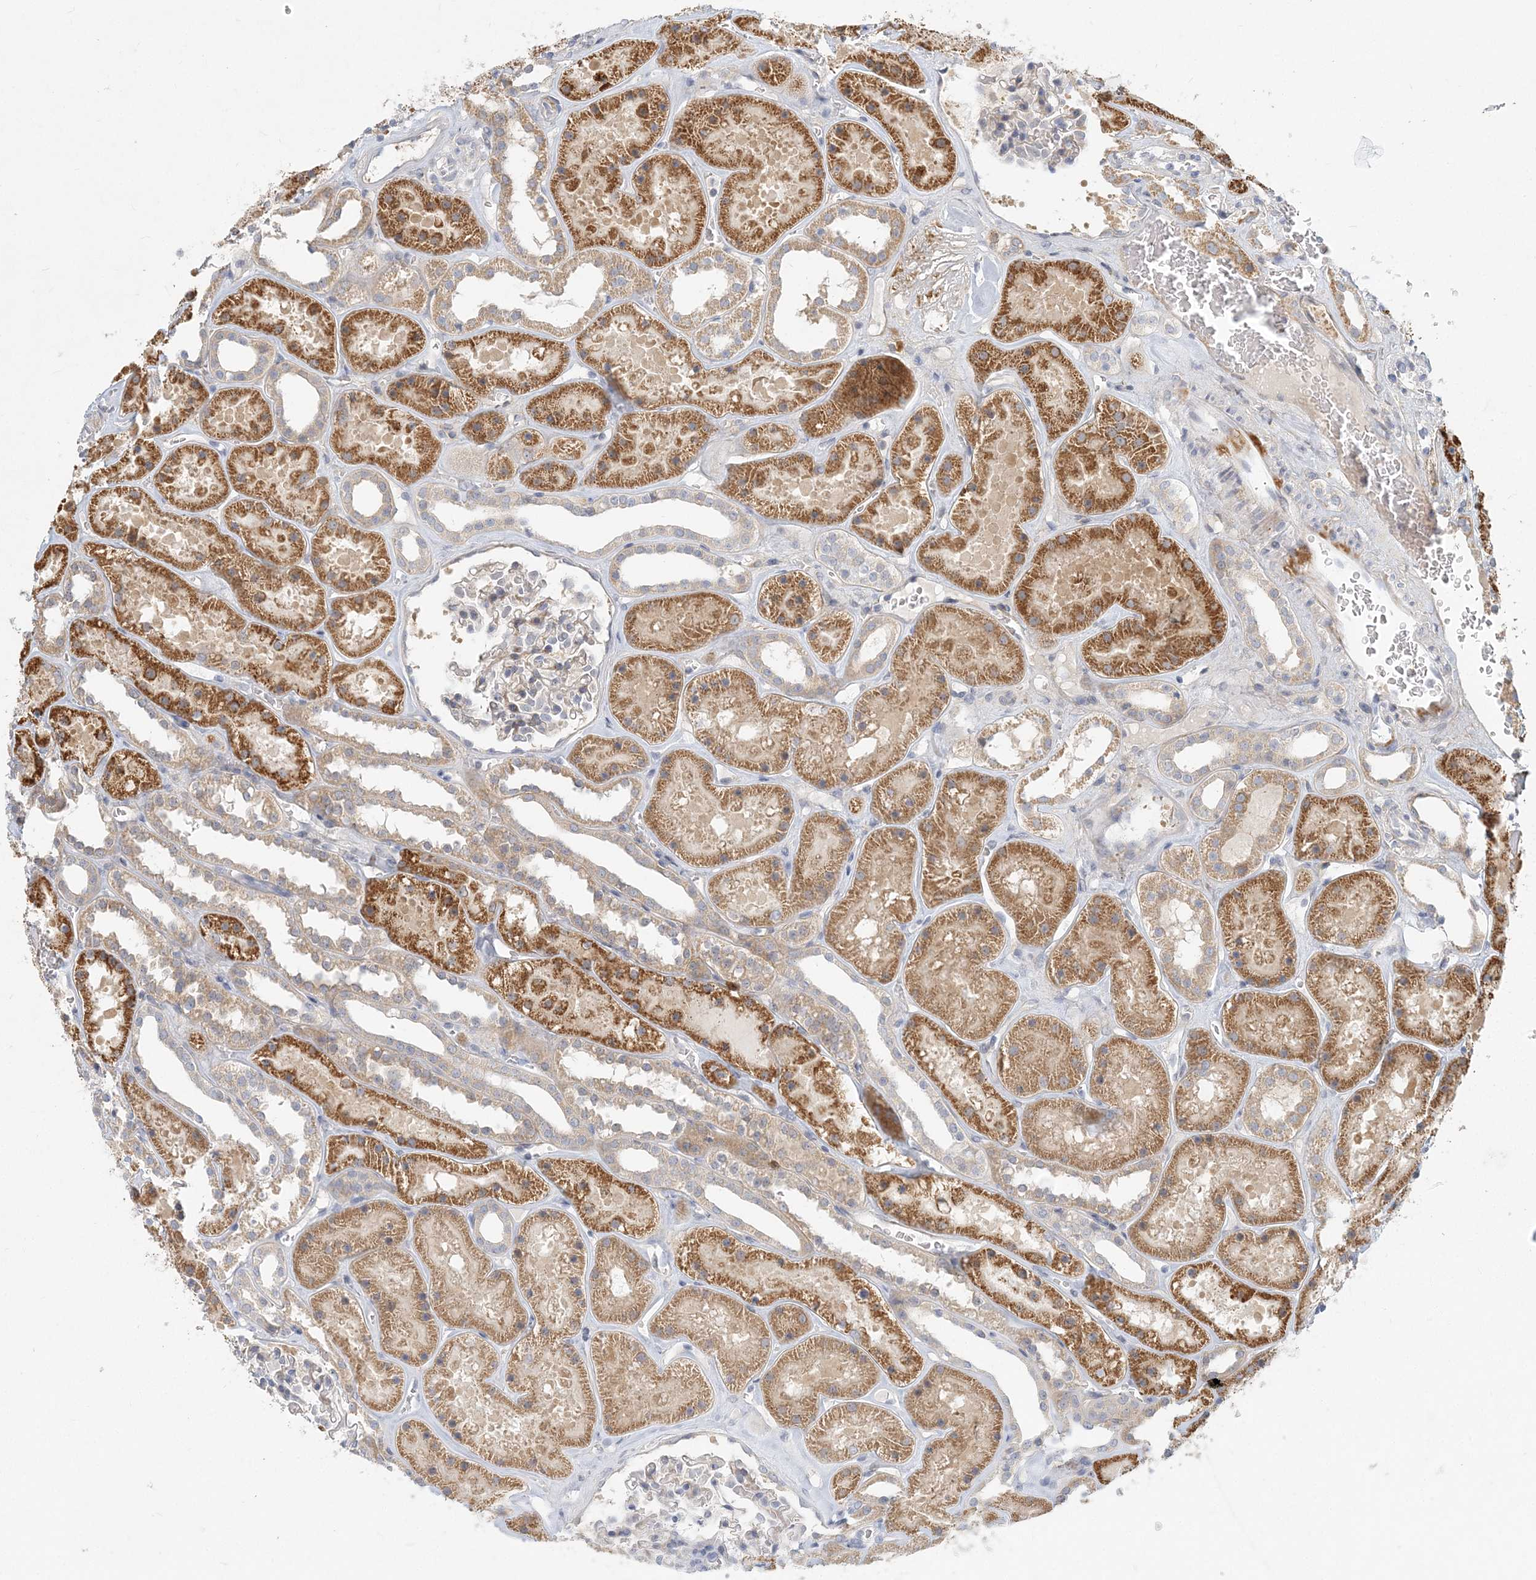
{"staining": {"intensity": "negative", "quantity": "none", "location": "none"}, "tissue": "kidney", "cell_type": "Cells in glomeruli", "image_type": "normal", "snomed": [{"axis": "morphology", "description": "Normal tissue, NOS"}, {"axis": "topography", "description": "Kidney"}], "caption": "The immunohistochemistry (IHC) histopathology image has no significant staining in cells in glomeruli of kidney.", "gene": "GMPPA", "patient": {"sex": "female", "age": 41}}